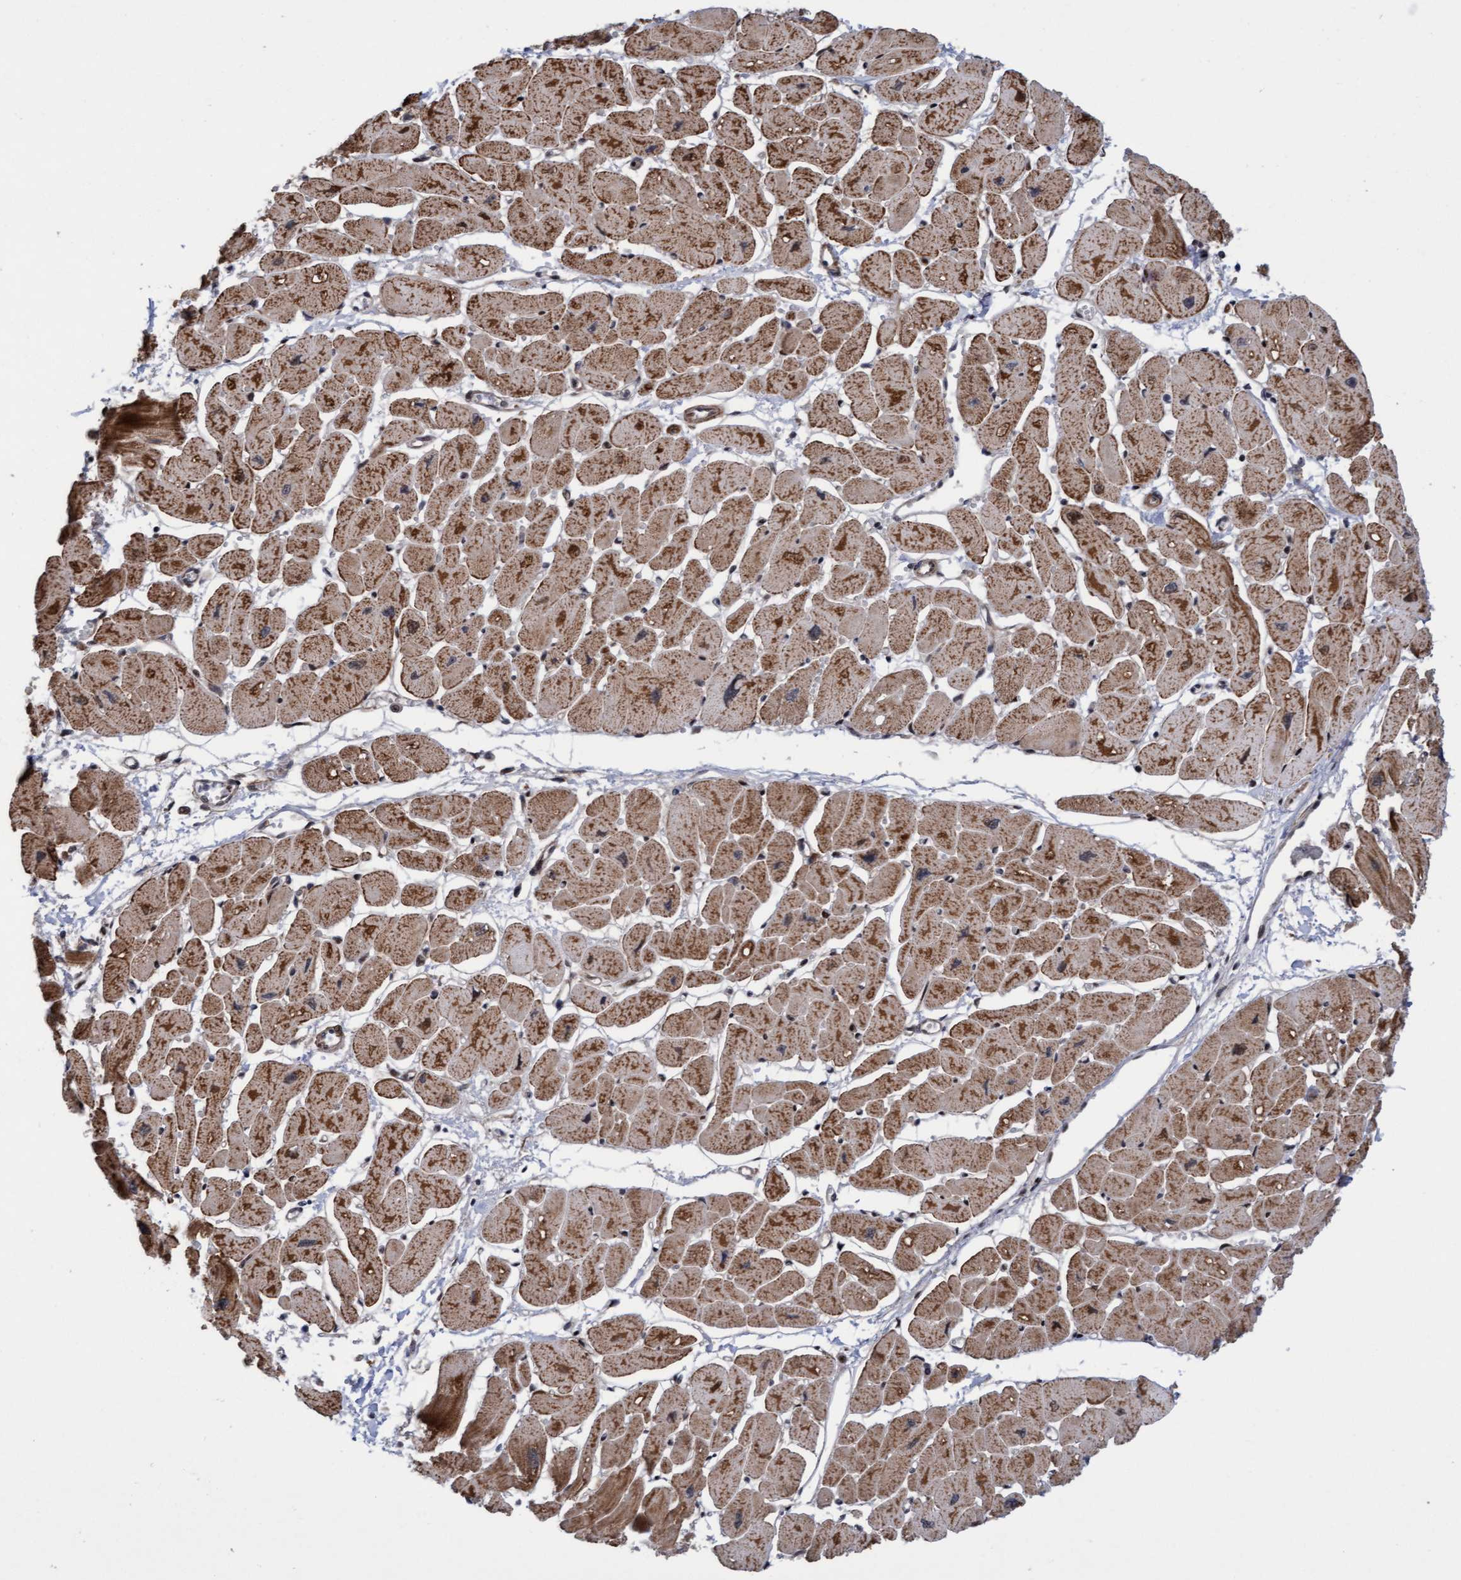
{"staining": {"intensity": "moderate", "quantity": ">75%", "location": "cytoplasmic/membranous"}, "tissue": "heart muscle", "cell_type": "Cardiomyocytes", "image_type": "normal", "snomed": [{"axis": "morphology", "description": "Normal tissue, NOS"}, {"axis": "topography", "description": "Heart"}], "caption": "Immunohistochemical staining of normal human heart muscle reveals moderate cytoplasmic/membranous protein positivity in about >75% of cardiomyocytes. (IHC, brightfield microscopy, high magnification).", "gene": "ITFG1", "patient": {"sex": "female", "age": 54}}